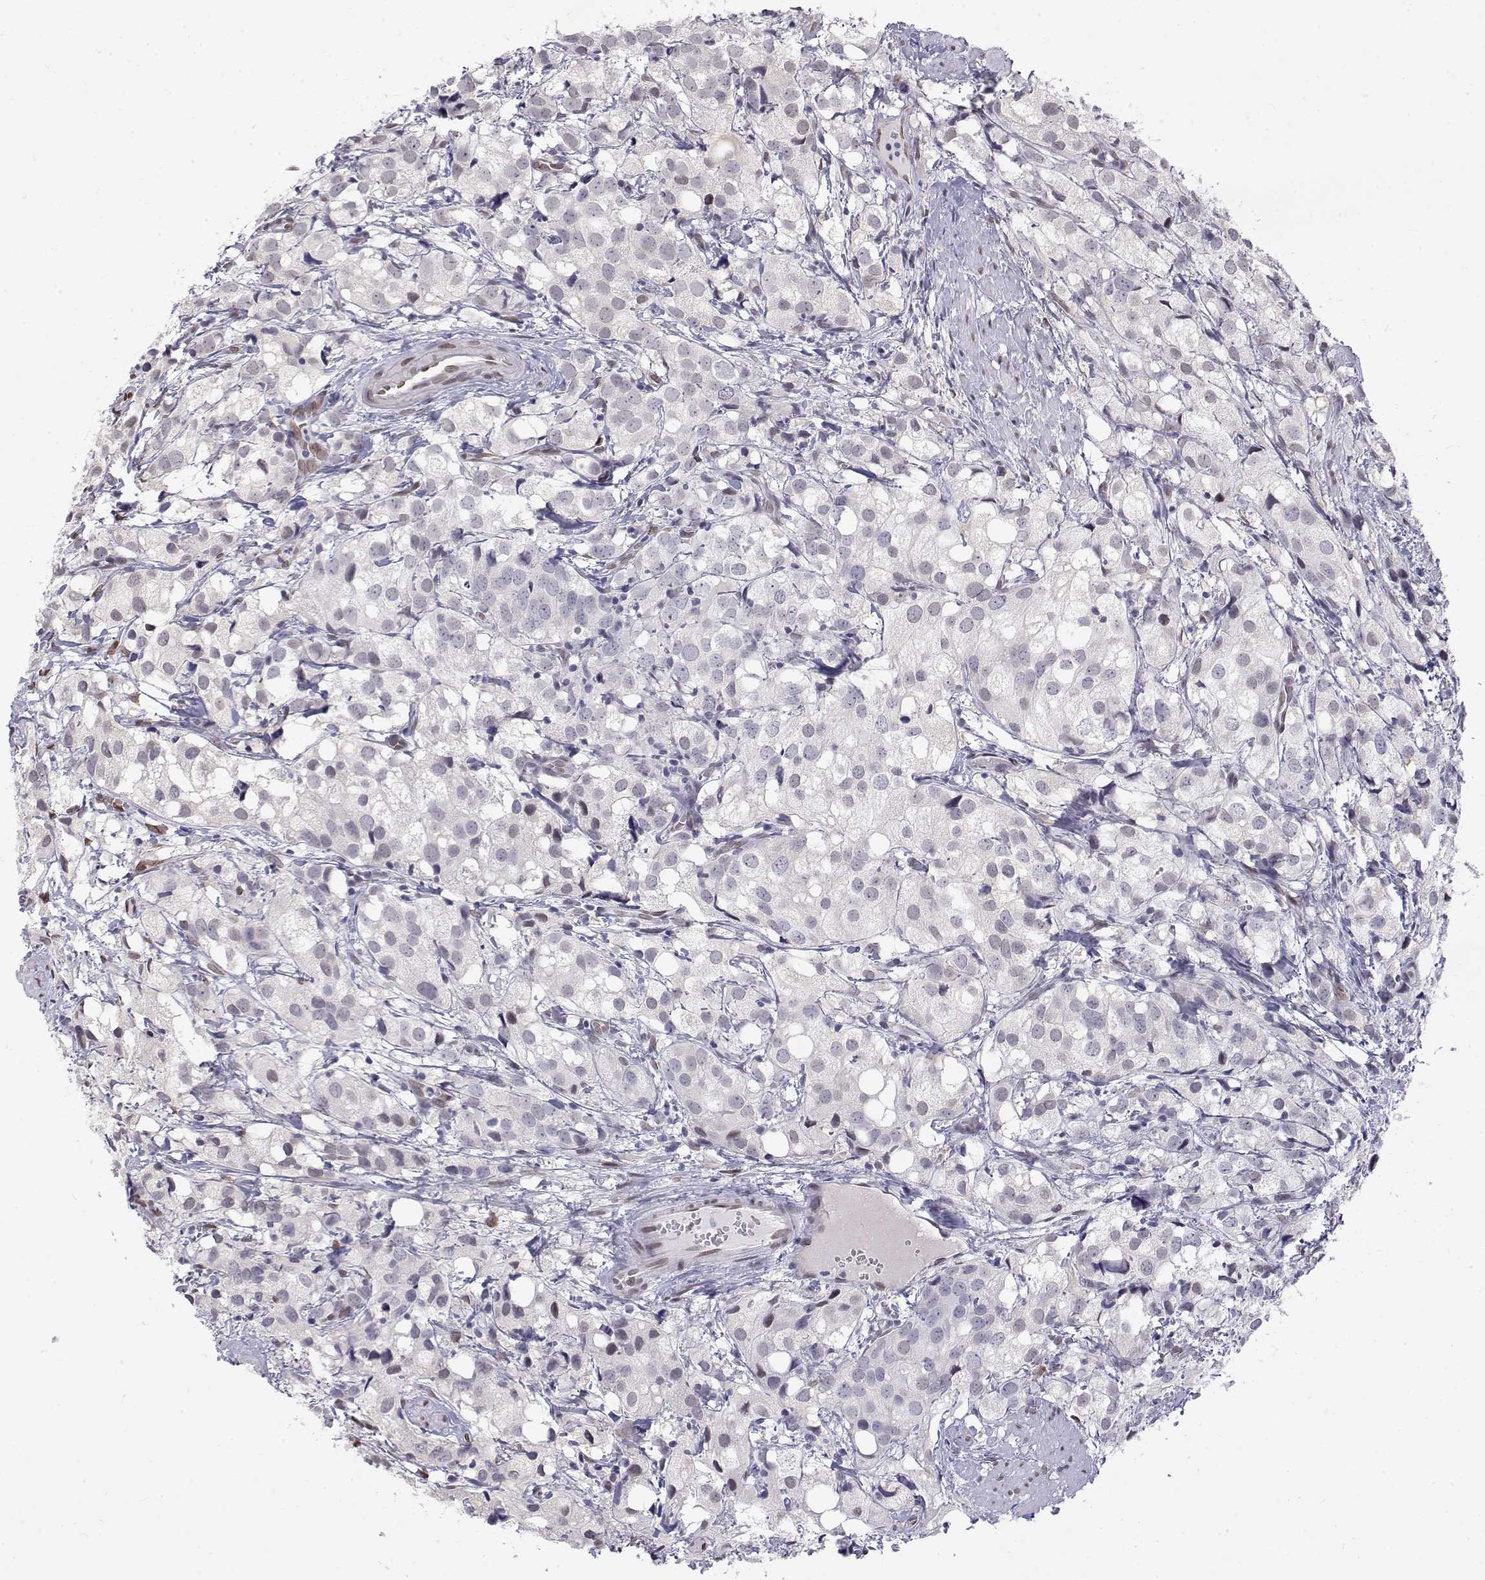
{"staining": {"intensity": "negative", "quantity": "none", "location": "none"}, "tissue": "prostate cancer", "cell_type": "Tumor cells", "image_type": "cancer", "snomed": [{"axis": "morphology", "description": "Adenocarcinoma, High grade"}, {"axis": "topography", "description": "Prostate"}], "caption": "Prostate cancer was stained to show a protein in brown. There is no significant staining in tumor cells. Nuclei are stained in blue.", "gene": "ZNF532", "patient": {"sex": "male", "age": 86}}